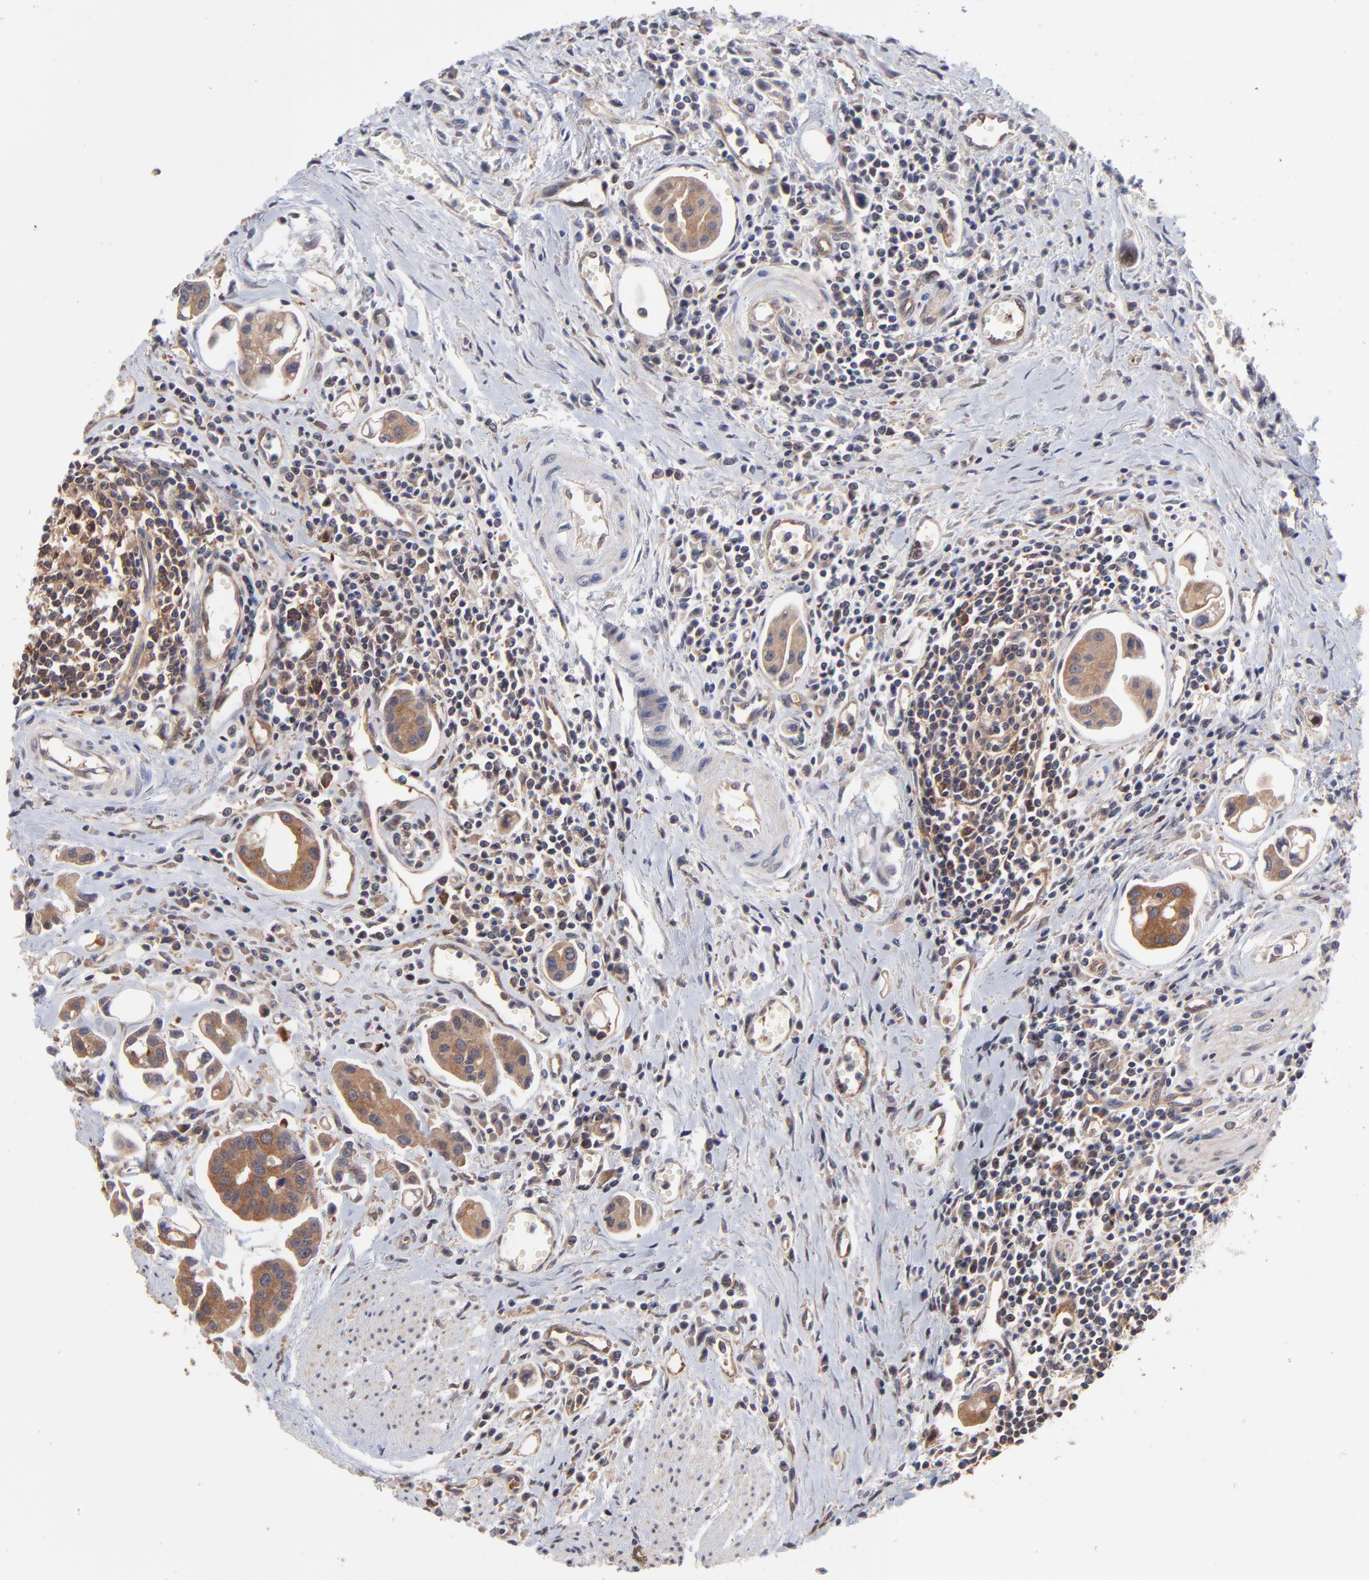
{"staining": {"intensity": "strong", "quantity": ">75%", "location": "cytoplasmic/membranous"}, "tissue": "urothelial cancer", "cell_type": "Tumor cells", "image_type": "cancer", "snomed": [{"axis": "morphology", "description": "Urothelial carcinoma, High grade"}, {"axis": "topography", "description": "Urinary bladder"}], "caption": "Strong cytoplasmic/membranous protein positivity is present in approximately >75% of tumor cells in high-grade urothelial carcinoma.", "gene": "GART", "patient": {"sex": "male", "age": 66}}